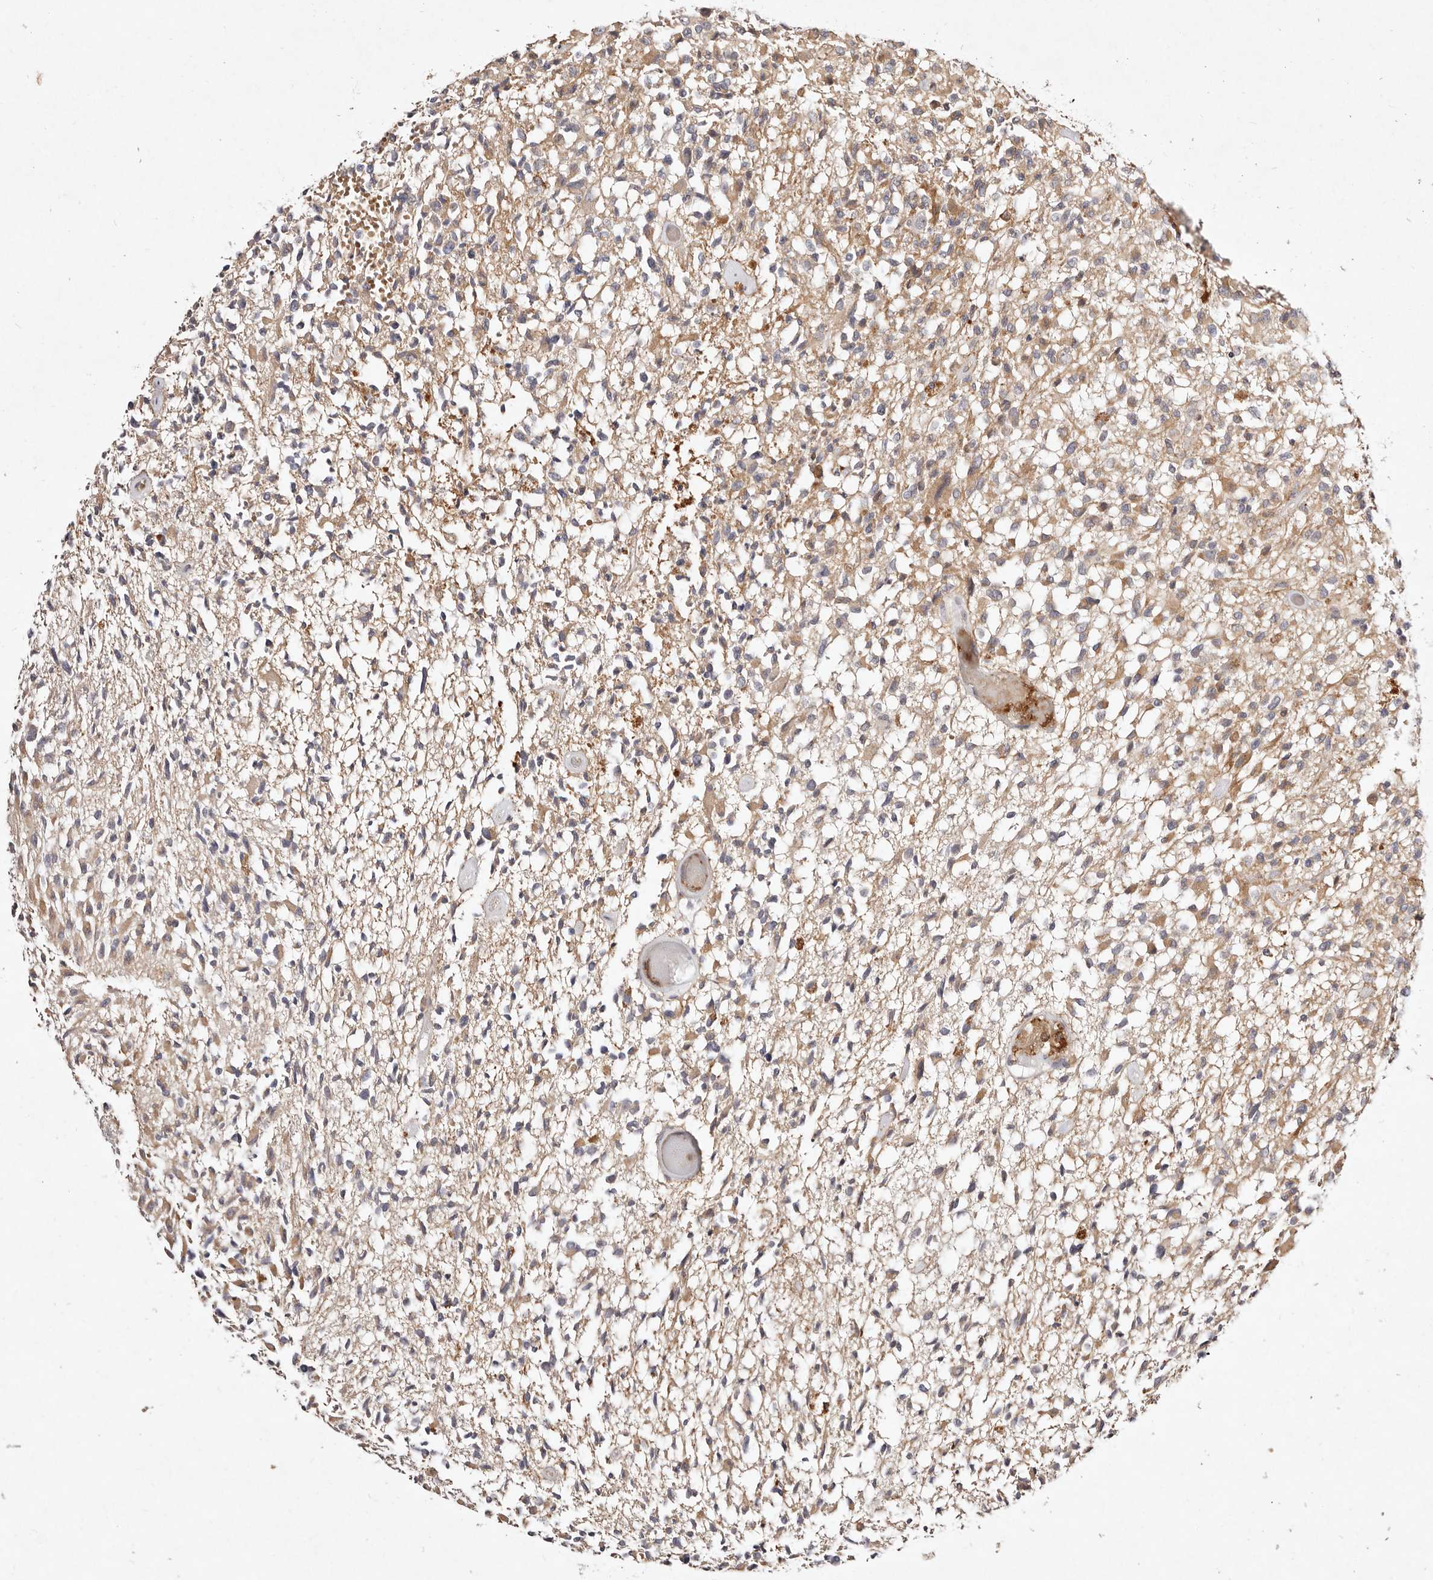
{"staining": {"intensity": "moderate", "quantity": "25%-75%", "location": "cytoplasmic/membranous"}, "tissue": "glioma", "cell_type": "Tumor cells", "image_type": "cancer", "snomed": [{"axis": "morphology", "description": "Glioma, malignant, High grade"}, {"axis": "morphology", "description": "Glioblastoma, NOS"}, {"axis": "topography", "description": "Brain"}], "caption": "Immunohistochemical staining of human glioblastoma exhibits medium levels of moderate cytoplasmic/membranous protein expression in approximately 25%-75% of tumor cells.", "gene": "MTMR11", "patient": {"sex": "male", "age": 60}}